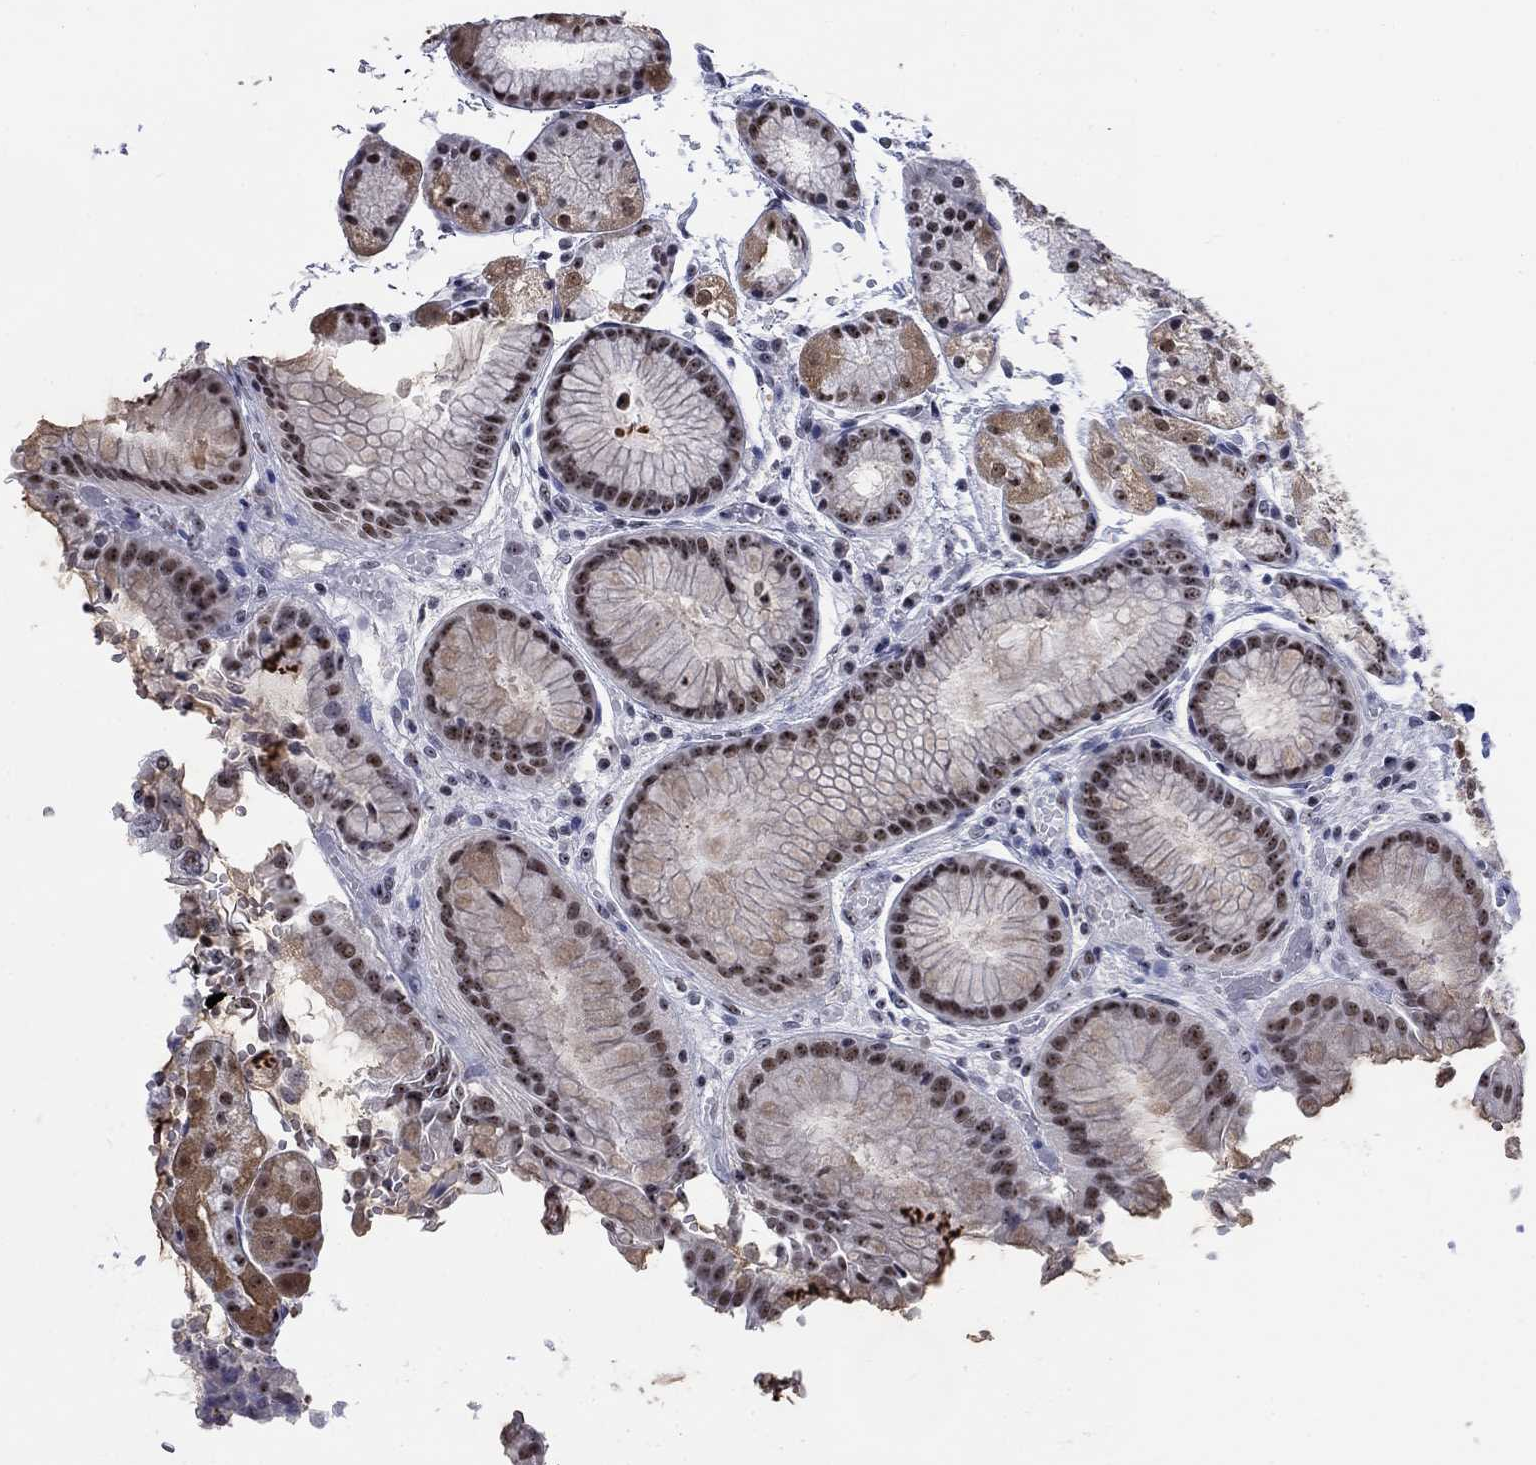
{"staining": {"intensity": "moderate", "quantity": "<25%", "location": "cytoplasmic/membranous,nuclear"}, "tissue": "stomach", "cell_type": "Glandular cells", "image_type": "normal", "snomed": [{"axis": "morphology", "description": "Normal tissue, NOS"}, {"axis": "topography", "description": "Stomach, upper"}], "caption": "A high-resolution photomicrograph shows IHC staining of normal stomach, which displays moderate cytoplasmic/membranous,nuclear staining in approximately <25% of glandular cells.", "gene": "CSRNP3", "patient": {"sex": "male", "age": 72}}